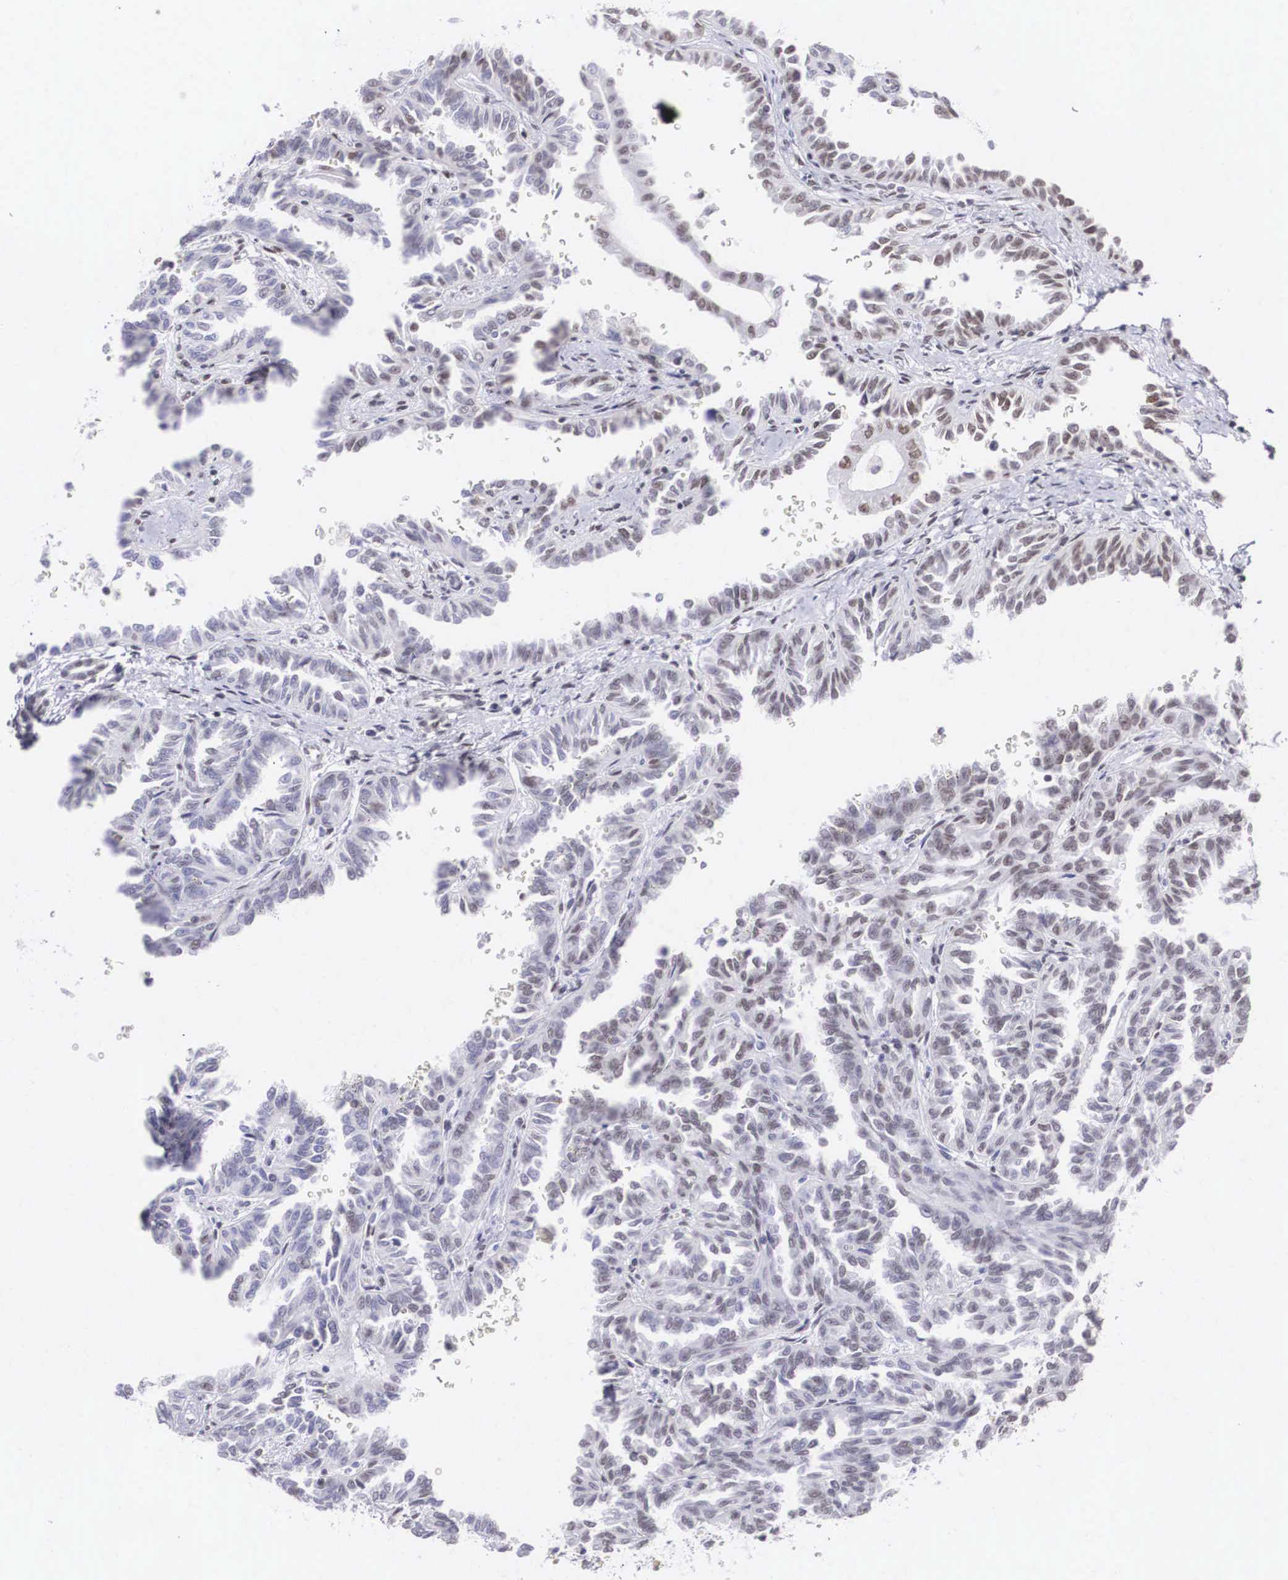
{"staining": {"intensity": "weak", "quantity": "<25%", "location": "nuclear"}, "tissue": "renal cancer", "cell_type": "Tumor cells", "image_type": "cancer", "snomed": [{"axis": "morphology", "description": "Inflammation, NOS"}, {"axis": "morphology", "description": "Adenocarcinoma, NOS"}, {"axis": "topography", "description": "Kidney"}], "caption": "The micrograph reveals no significant expression in tumor cells of adenocarcinoma (renal). (Stains: DAB (3,3'-diaminobenzidine) IHC with hematoxylin counter stain, Microscopy: brightfield microscopy at high magnification).", "gene": "CSTF2", "patient": {"sex": "male", "age": 68}}